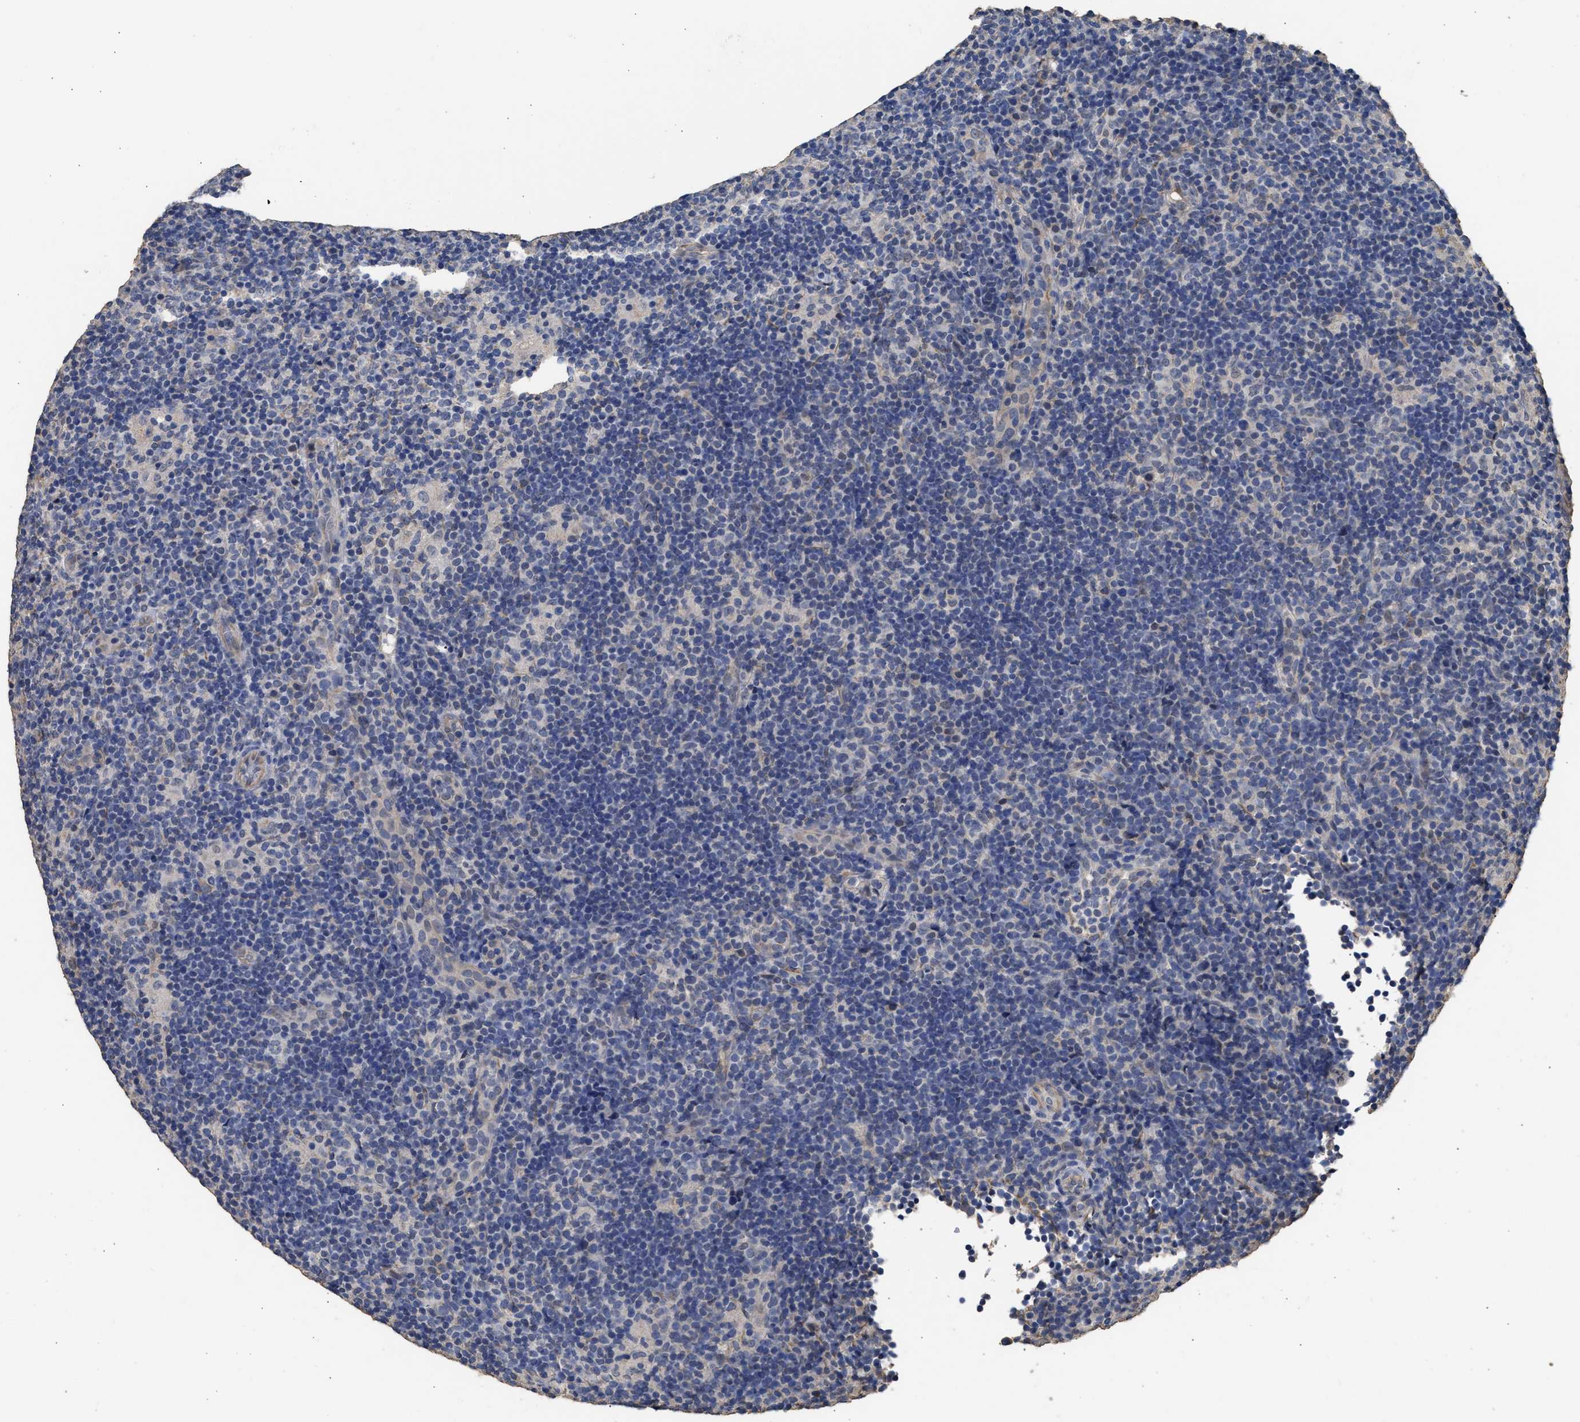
{"staining": {"intensity": "negative", "quantity": "none", "location": "none"}, "tissue": "lymphoma", "cell_type": "Tumor cells", "image_type": "cancer", "snomed": [{"axis": "morphology", "description": "Hodgkin's disease, NOS"}, {"axis": "topography", "description": "Lymph node"}], "caption": "Immunohistochemistry photomicrograph of neoplastic tissue: Hodgkin's disease stained with DAB (3,3'-diaminobenzidine) displays no significant protein staining in tumor cells.", "gene": "SPINT2", "patient": {"sex": "female", "age": 57}}